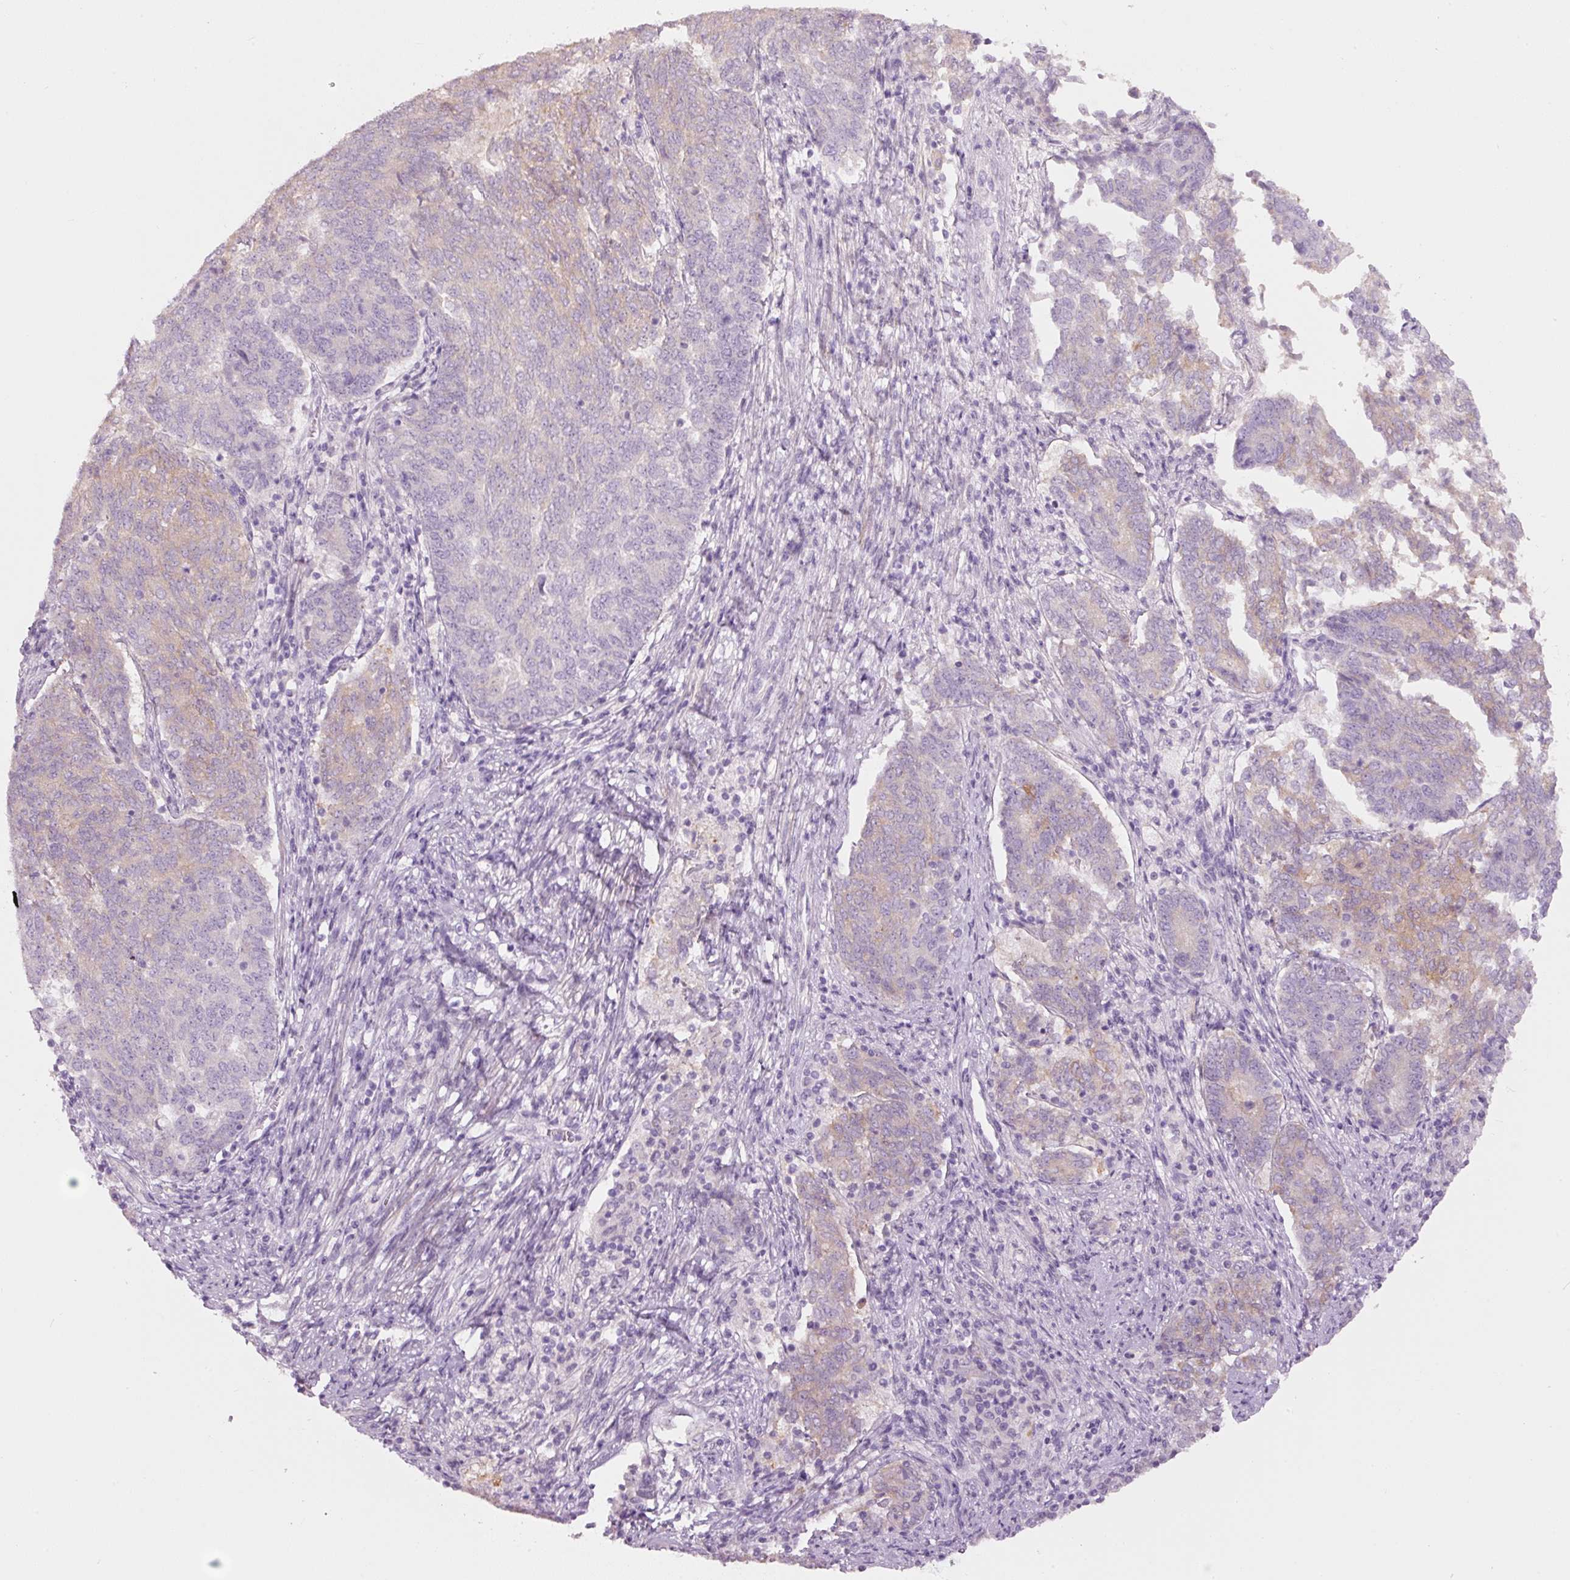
{"staining": {"intensity": "weak", "quantity": "25%-75%", "location": "cytoplasmic/membranous"}, "tissue": "endometrial cancer", "cell_type": "Tumor cells", "image_type": "cancer", "snomed": [{"axis": "morphology", "description": "Adenocarcinoma, NOS"}, {"axis": "topography", "description": "Endometrium"}], "caption": "A brown stain shows weak cytoplasmic/membranous positivity of a protein in human endometrial cancer tumor cells.", "gene": "PDXDC1", "patient": {"sex": "female", "age": 80}}